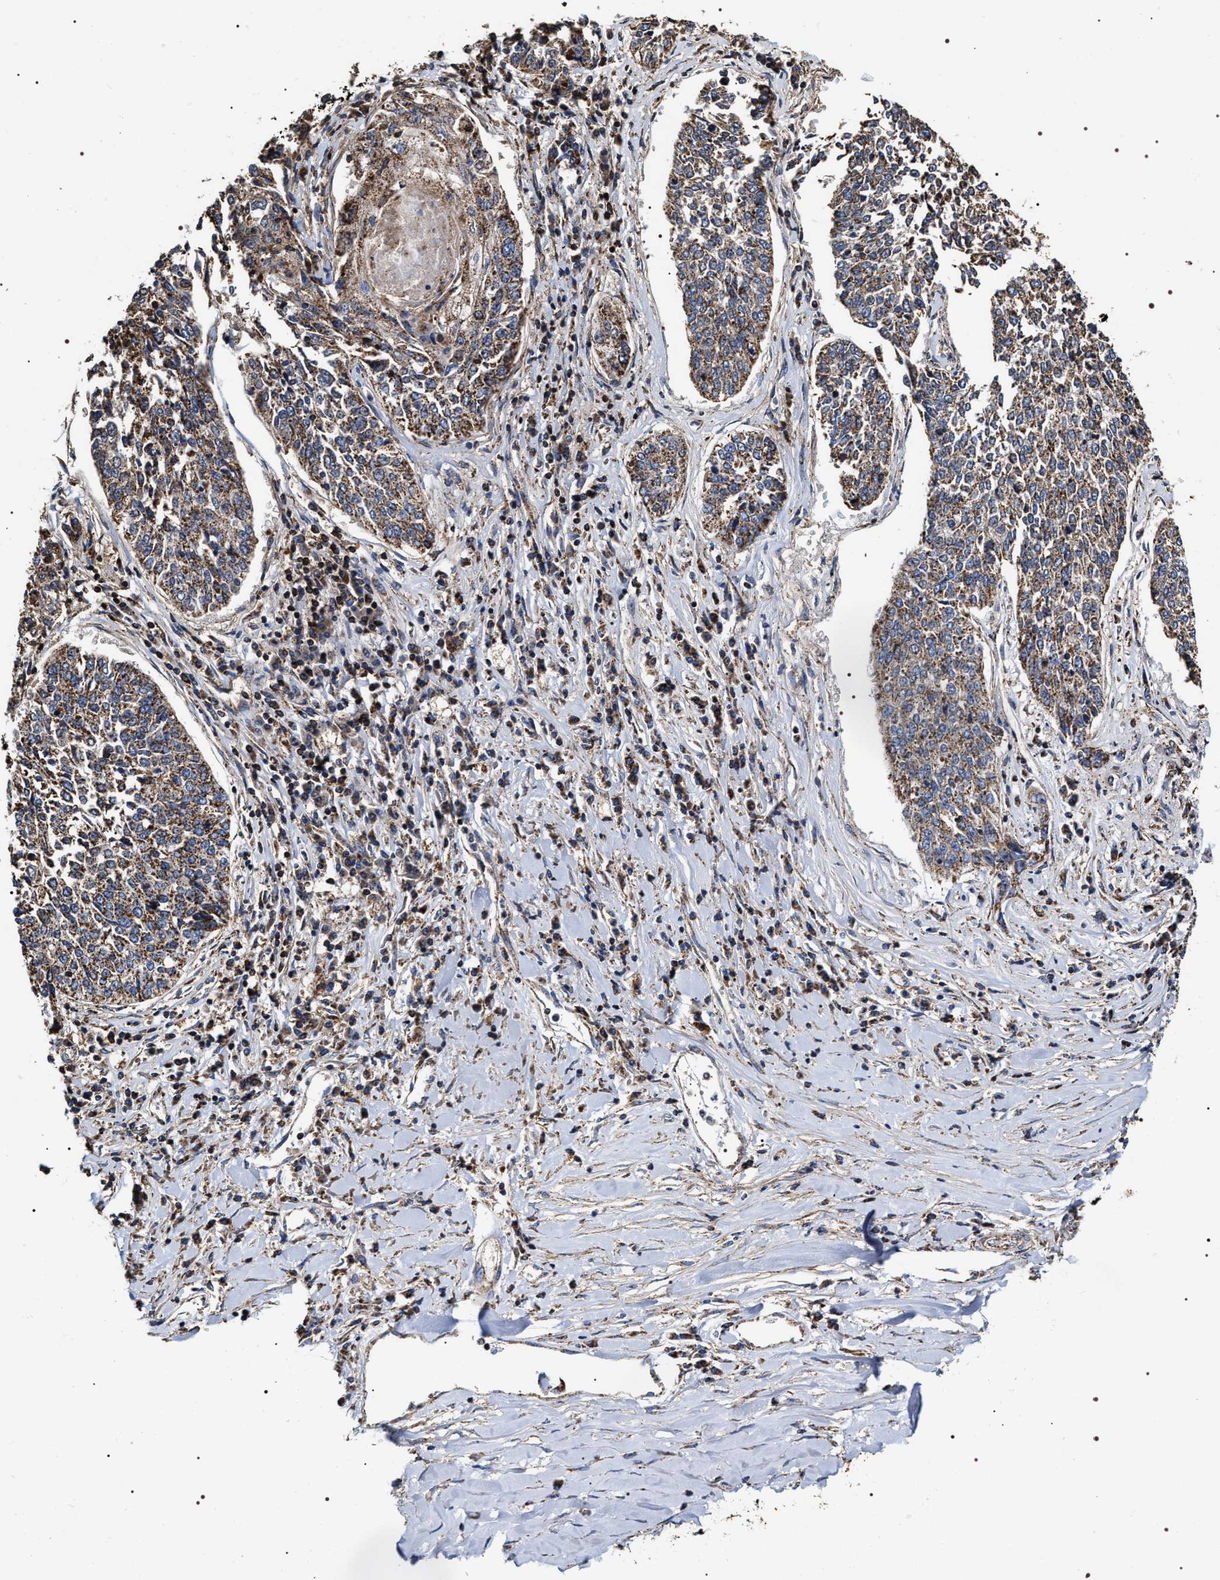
{"staining": {"intensity": "moderate", "quantity": ">75%", "location": "cytoplasmic/membranous"}, "tissue": "lung cancer", "cell_type": "Tumor cells", "image_type": "cancer", "snomed": [{"axis": "morphology", "description": "Normal tissue, NOS"}, {"axis": "morphology", "description": "Squamous cell carcinoma, NOS"}, {"axis": "topography", "description": "Cartilage tissue"}, {"axis": "topography", "description": "Bronchus"}, {"axis": "topography", "description": "Lung"}], "caption": "Lung cancer stained for a protein exhibits moderate cytoplasmic/membranous positivity in tumor cells. Using DAB (brown) and hematoxylin (blue) stains, captured at high magnification using brightfield microscopy.", "gene": "COG5", "patient": {"sex": "female", "age": 49}}